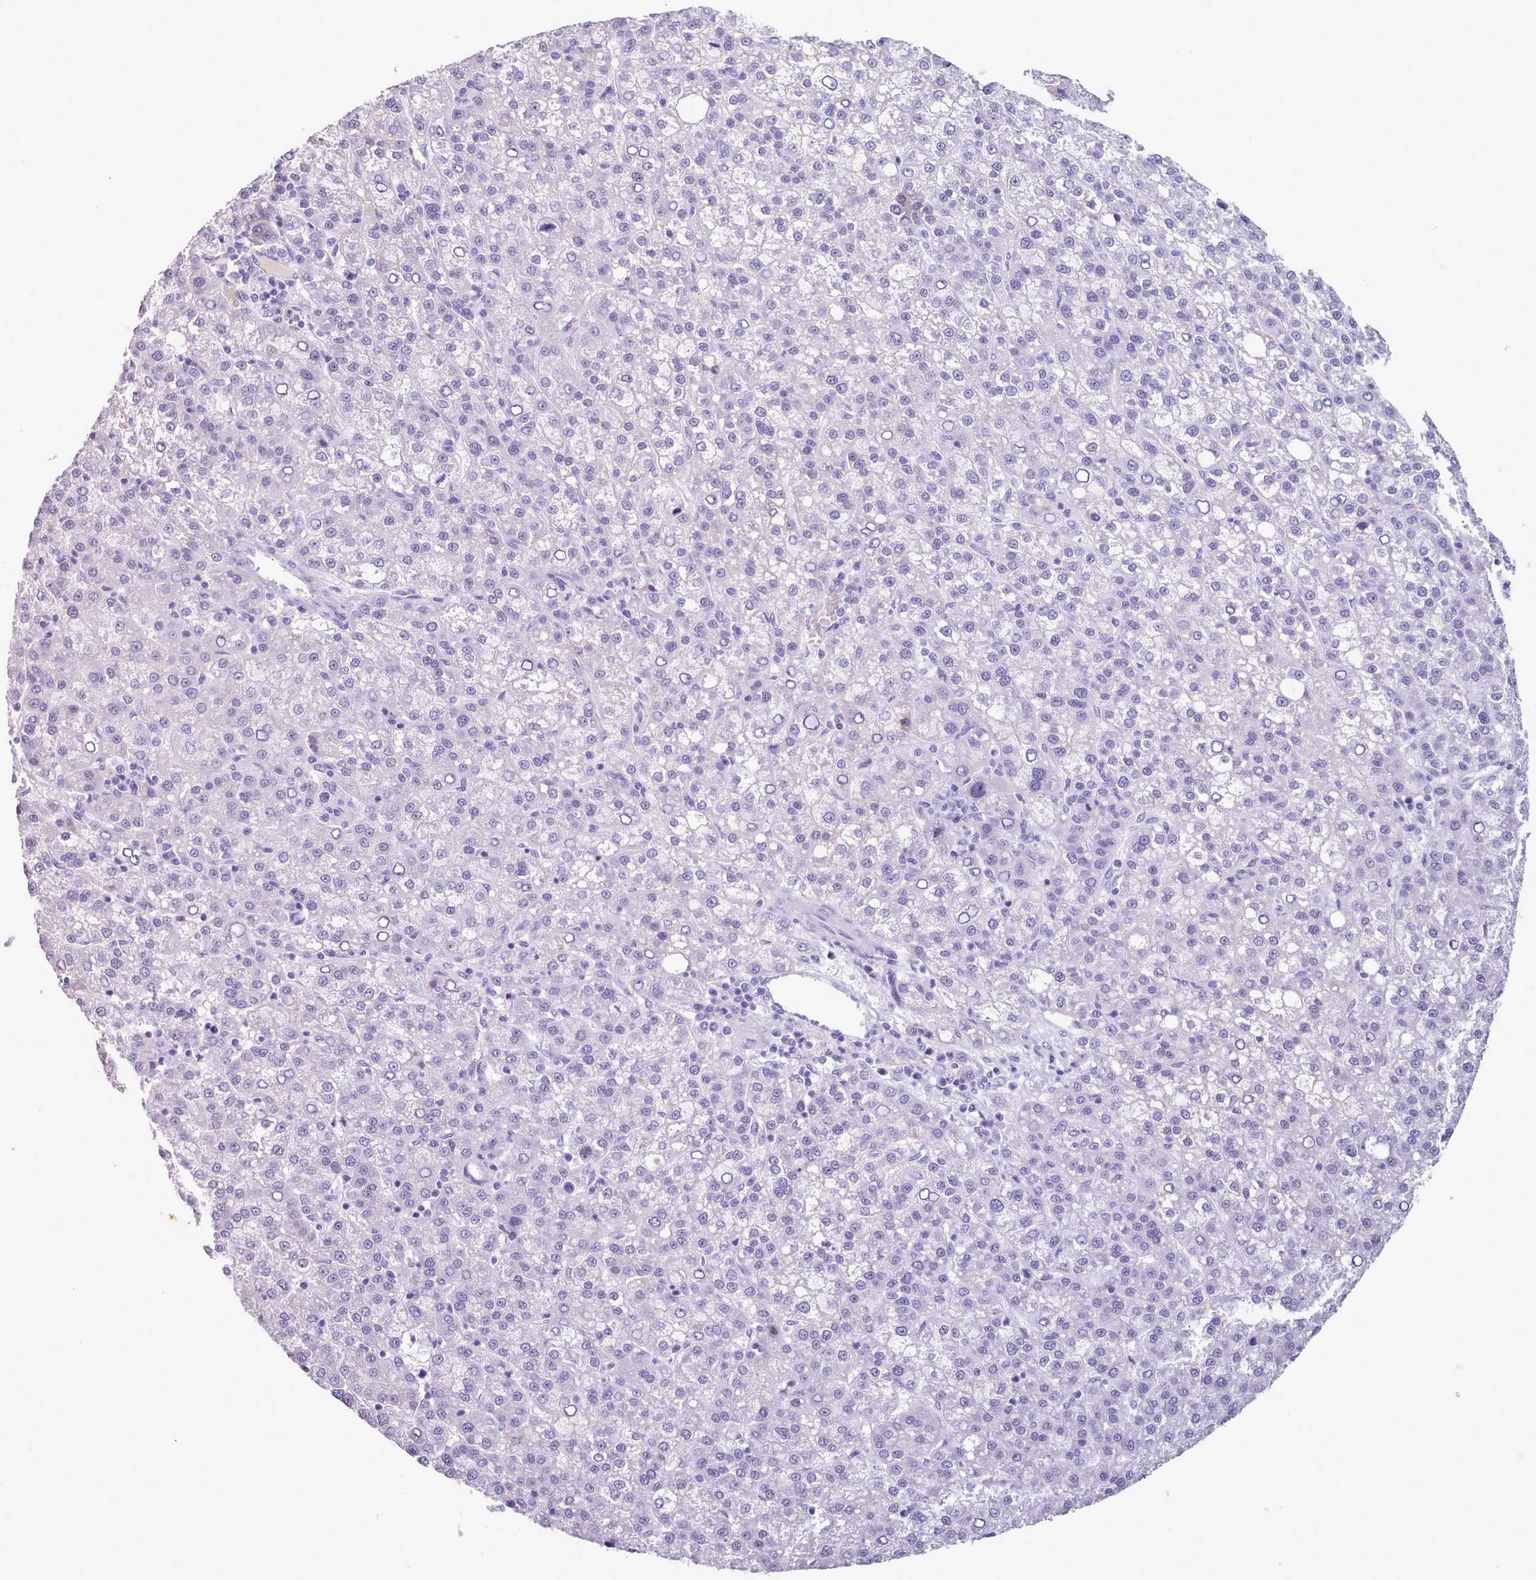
{"staining": {"intensity": "negative", "quantity": "none", "location": "none"}, "tissue": "liver cancer", "cell_type": "Tumor cells", "image_type": "cancer", "snomed": [{"axis": "morphology", "description": "Carcinoma, Hepatocellular, NOS"}, {"axis": "topography", "description": "Liver"}], "caption": "The micrograph demonstrates no staining of tumor cells in liver cancer.", "gene": "ZNF43", "patient": {"sex": "female", "age": 58}}